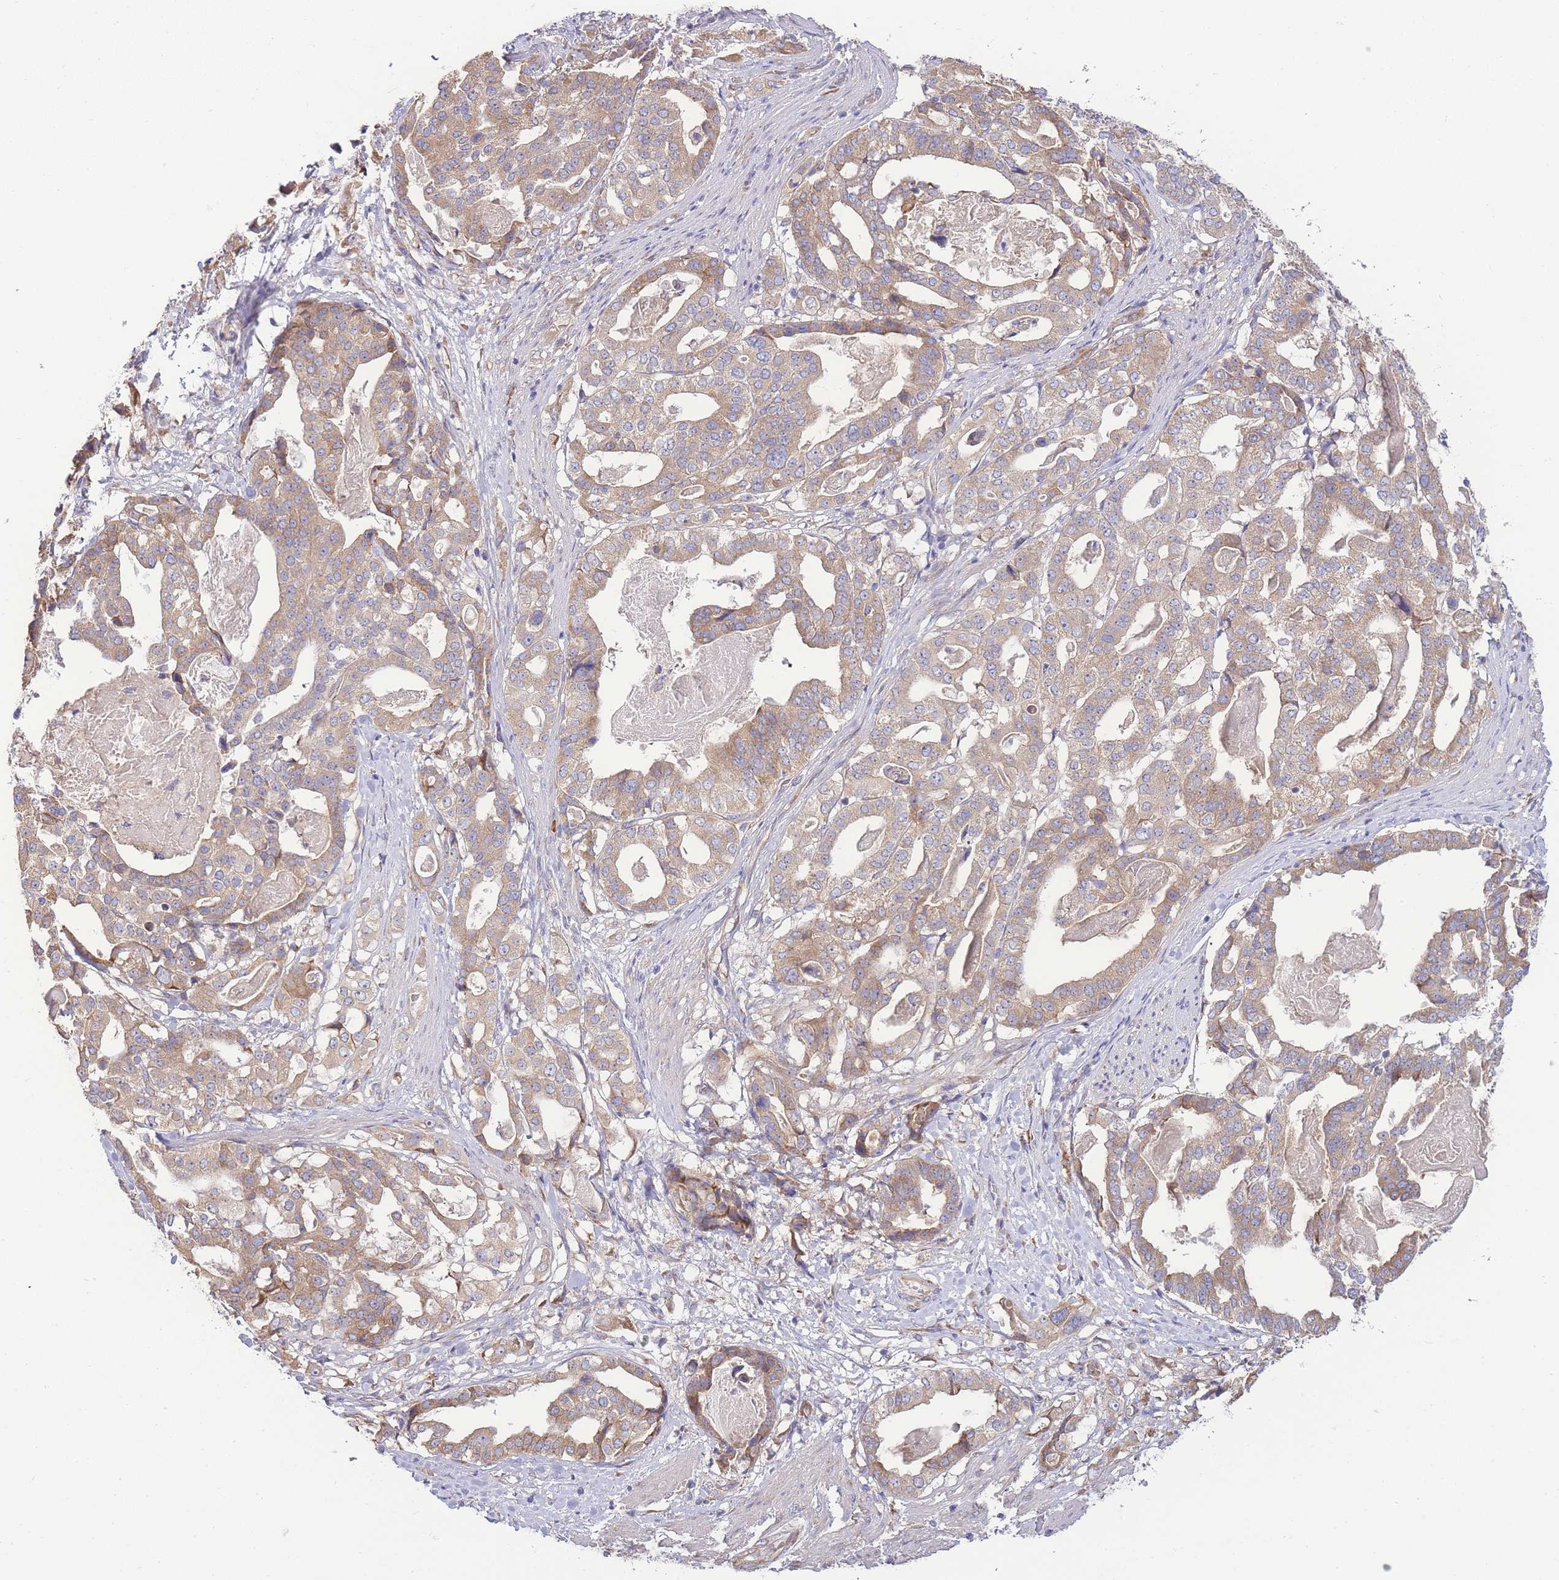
{"staining": {"intensity": "moderate", "quantity": ">75%", "location": "cytoplasmic/membranous"}, "tissue": "stomach cancer", "cell_type": "Tumor cells", "image_type": "cancer", "snomed": [{"axis": "morphology", "description": "Adenocarcinoma, NOS"}, {"axis": "topography", "description": "Stomach"}], "caption": "High-power microscopy captured an immunohistochemistry (IHC) histopathology image of stomach cancer, revealing moderate cytoplasmic/membranous positivity in approximately >75% of tumor cells.", "gene": "BEX1", "patient": {"sex": "male", "age": 48}}